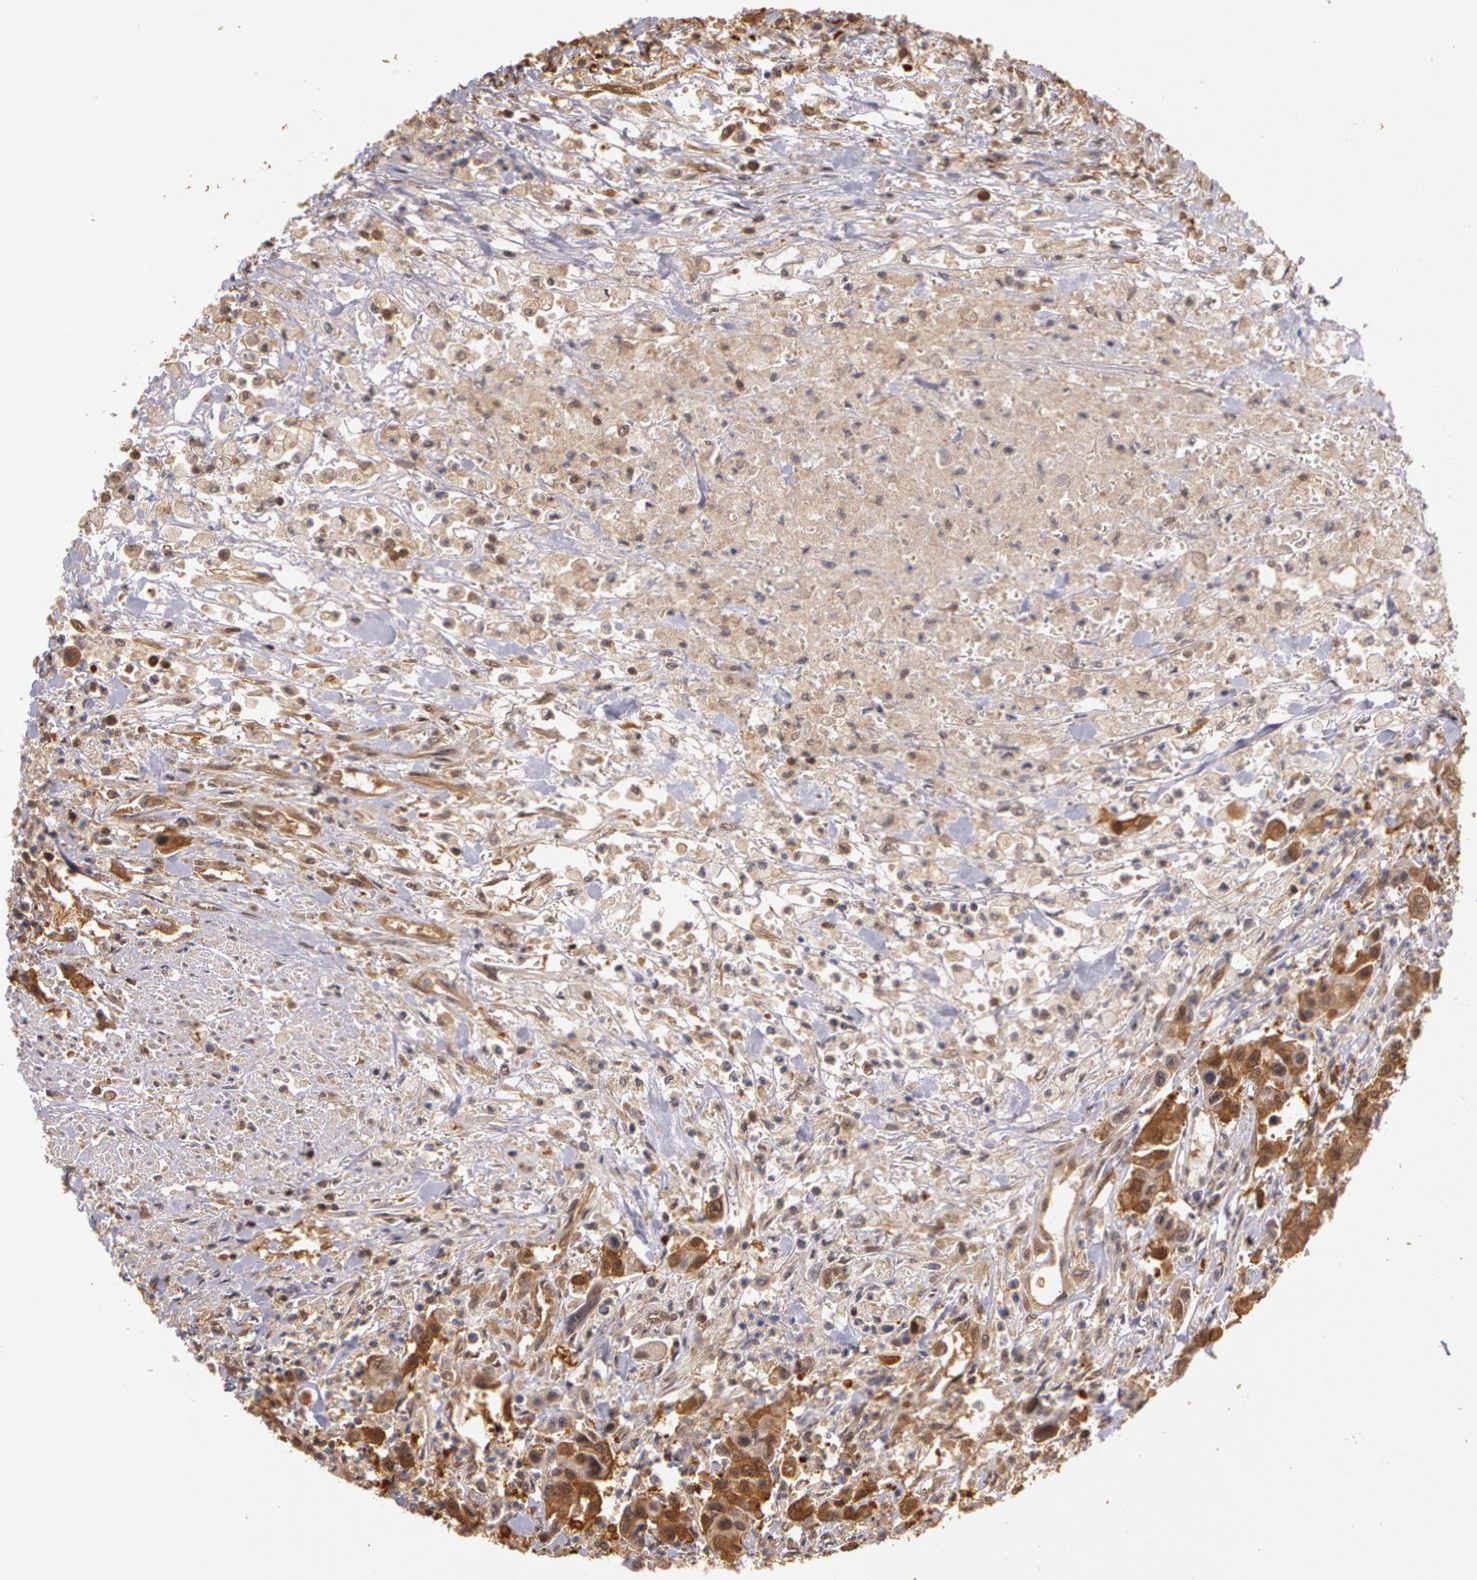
{"staining": {"intensity": "moderate", "quantity": "25%-75%", "location": "cytoplasmic/membranous"}, "tissue": "urothelial cancer", "cell_type": "Tumor cells", "image_type": "cancer", "snomed": [{"axis": "morphology", "description": "Urothelial carcinoma, High grade"}, {"axis": "topography", "description": "Urinary bladder"}], "caption": "Immunohistochemical staining of urothelial cancer exhibits medium levels of moderate cytoplasmic/membranous staining in about 25%-75% of tumor cells.", "gene": "AHSA1", "patient": {"sex": "male", "age": 86}}